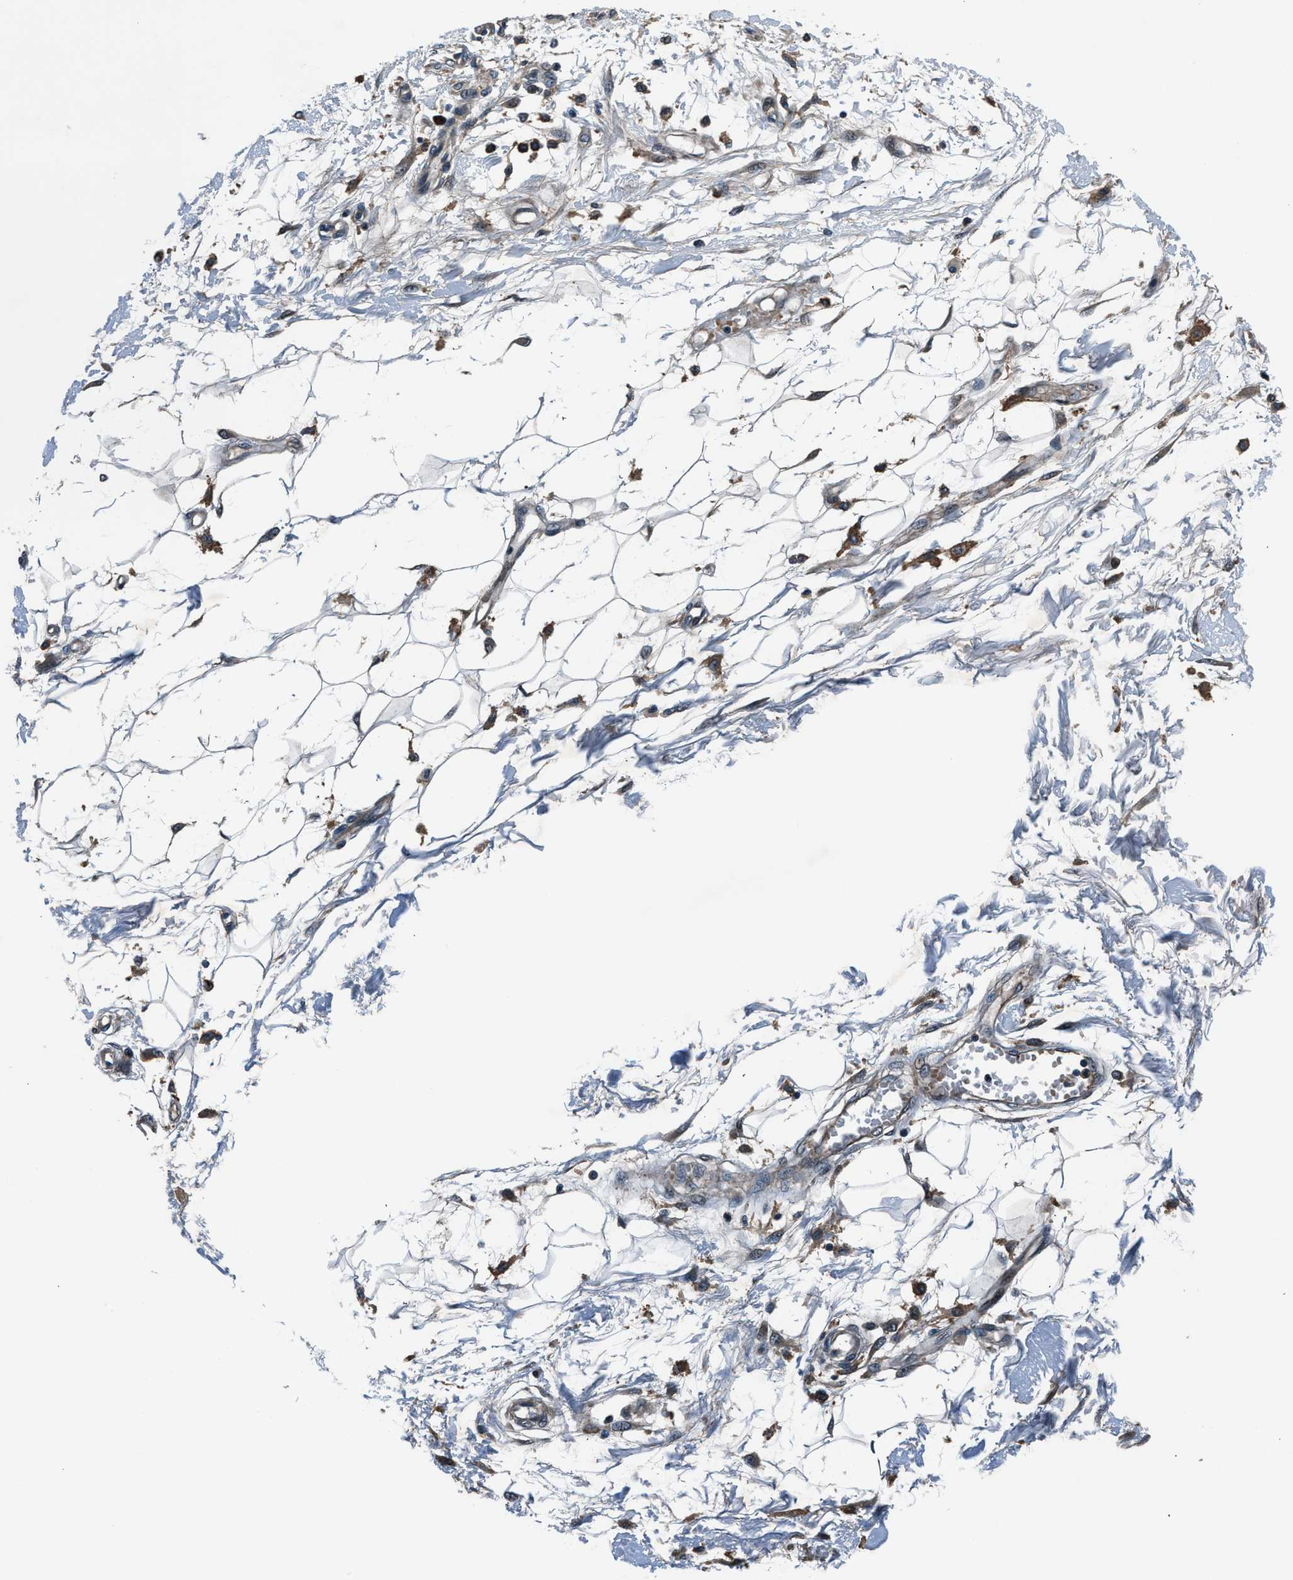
{"staining": {"intensity": "weak", "quantity": ">75%", "location": "cytoplasmic/membranous"}, "tissue": "adipose tissue", "cell_type": "Adipocytes", "image_type": "normal", "snomed": [{"axis": "morphology", "description": "Normal tissue, NOS"}, {"axis": "morphology", "description": "Squamous cell carcinoma, NOS"}, {"axis": "topography", "description": "Skin"}, {"axis": "topography", "description": "Peripheral nerve tissue"}], "caption": "Immunohistochemical staining of benign human adipose tissue reveals low levels of weak cytoplasmic/membranous staining in about >75% of adipocytes.", "gene": "ARHGEF11", "patient": {"sex": "male", "age": 83}}